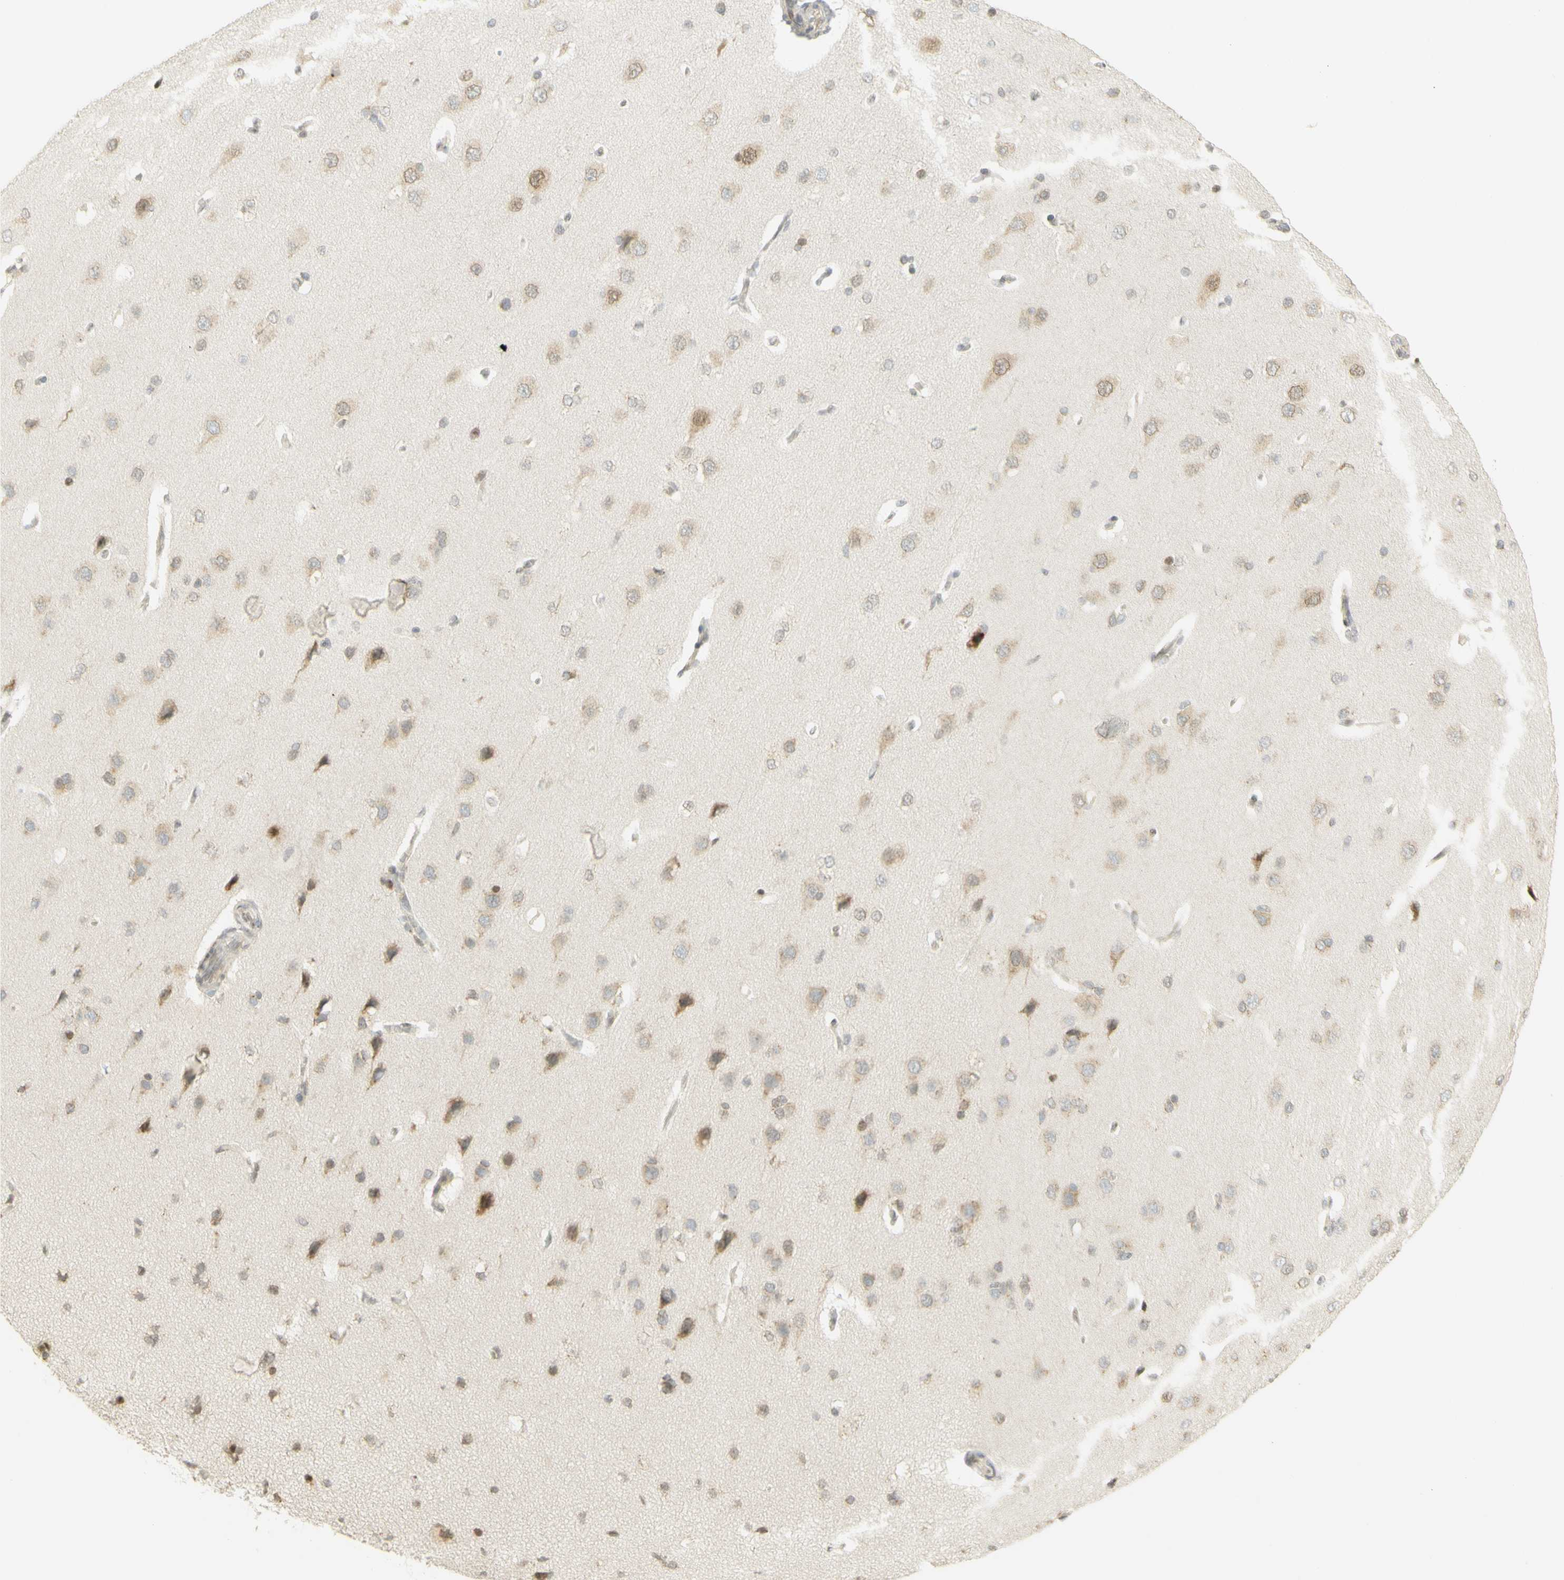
{"staining": {"intensity": "negative", "quantity": "none", "location": "none"}, "tissue": "cerebral cortex", "cell_type": "Endothelial cells", "image_type": "normal", "snomed": [{"axis": "morphology", "description": "Normal tissue, NOS"}, {"axis": "topography", "description": "Cerebral cortex"}], "caption": "Image shows no protein positivity in endothelial cells of normal cerebral cortex.", "gene": "KIF11", "patient": {"sex": "male", "age": 62}}